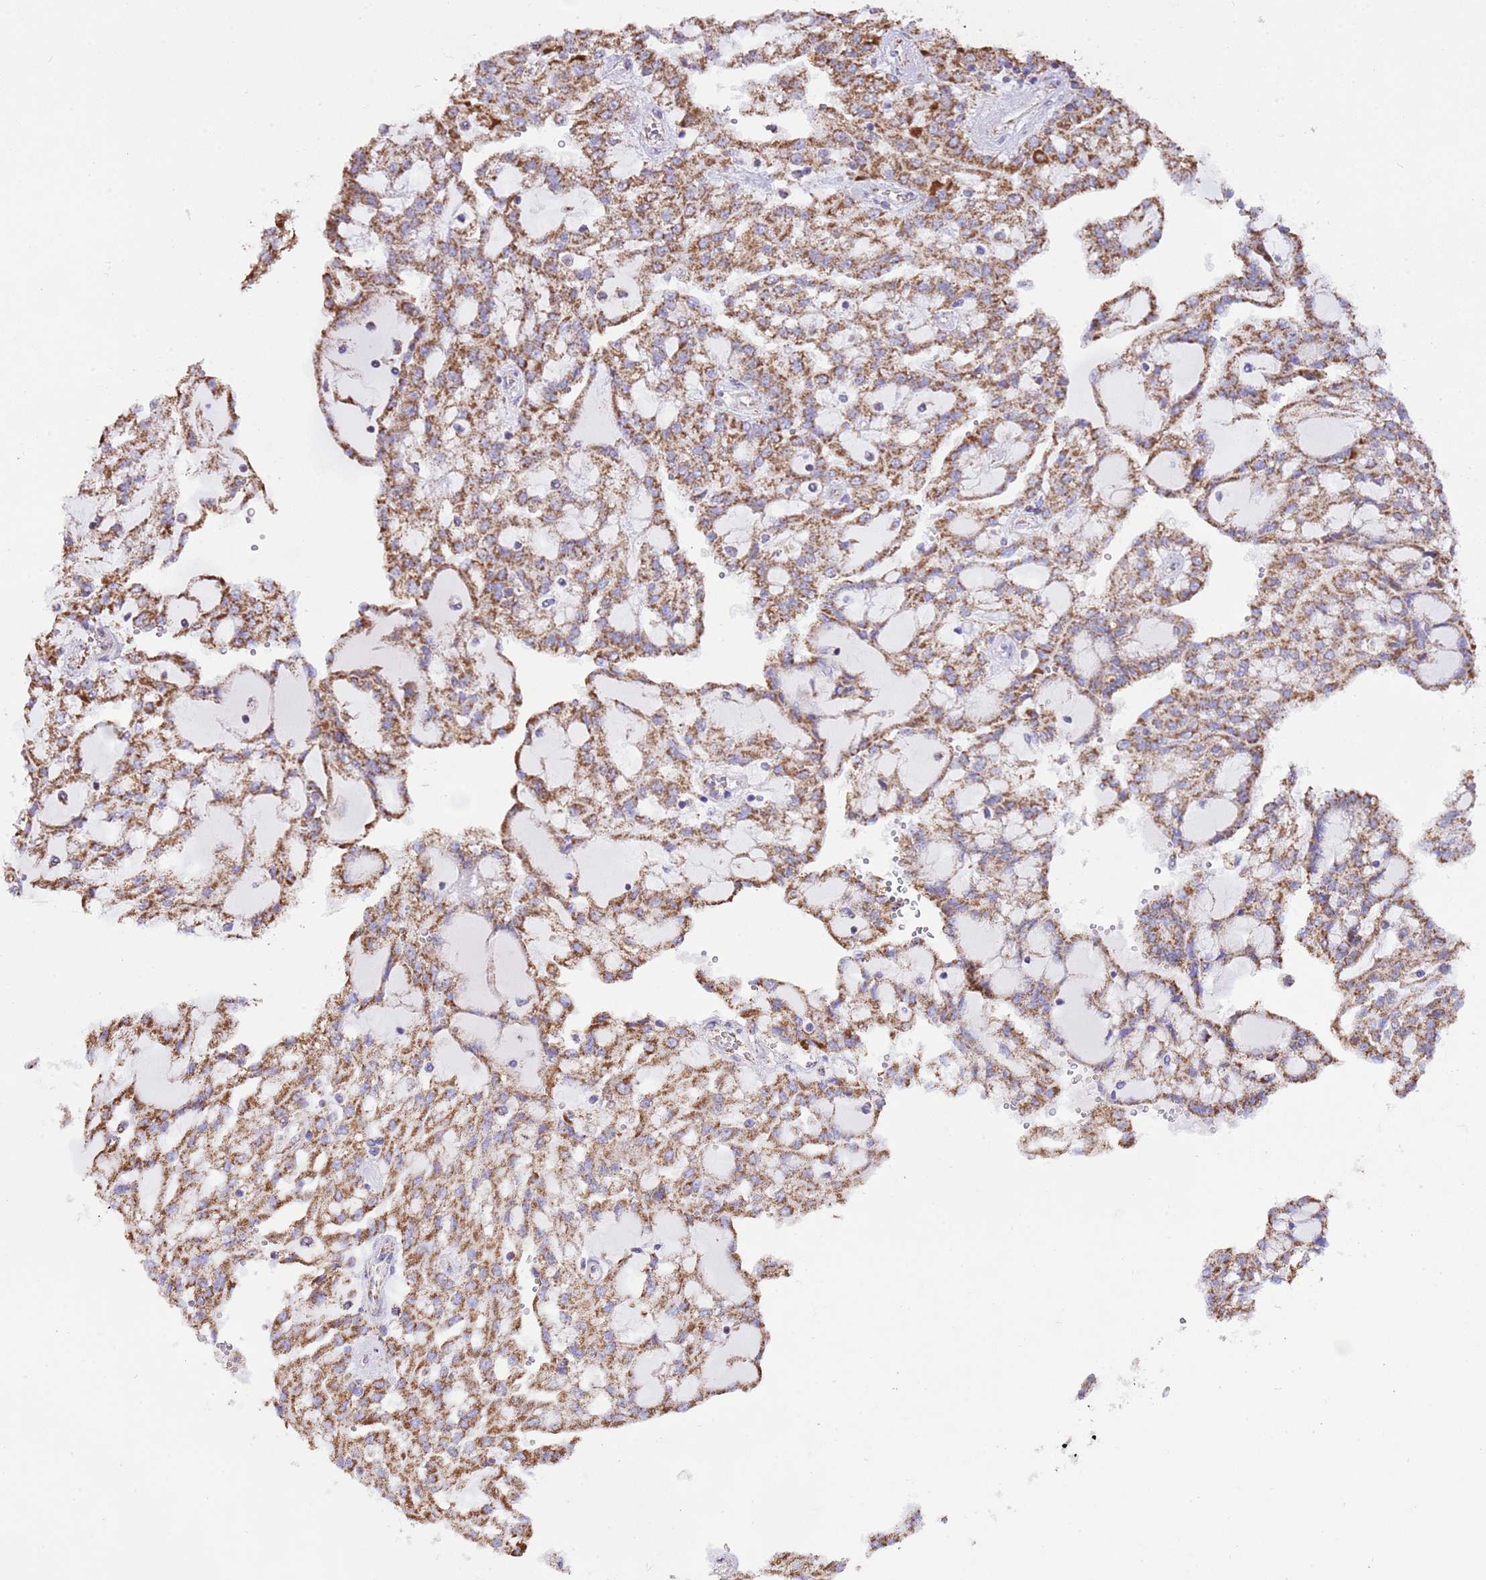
{"staining": {"intensity": "moderate", "quantity": ">75%", "location": "cytoplasmic/membranous"}, "tissue": "renal cancer", "cell_type": "Tumor cells", "image_type": "cancer", "snomed": [{"axis": "morphology", "description": "Adenocarcinoma, NOS"}, {"axis": "topography", "description": "Kidney"}], "caption": "A brown stain labels moderate cytoplasmic/membranous staining of a protein in renal cancer tumor cells.", "gene": "TEKTIP1", "patient": {"sex": "male", "age": 63}}